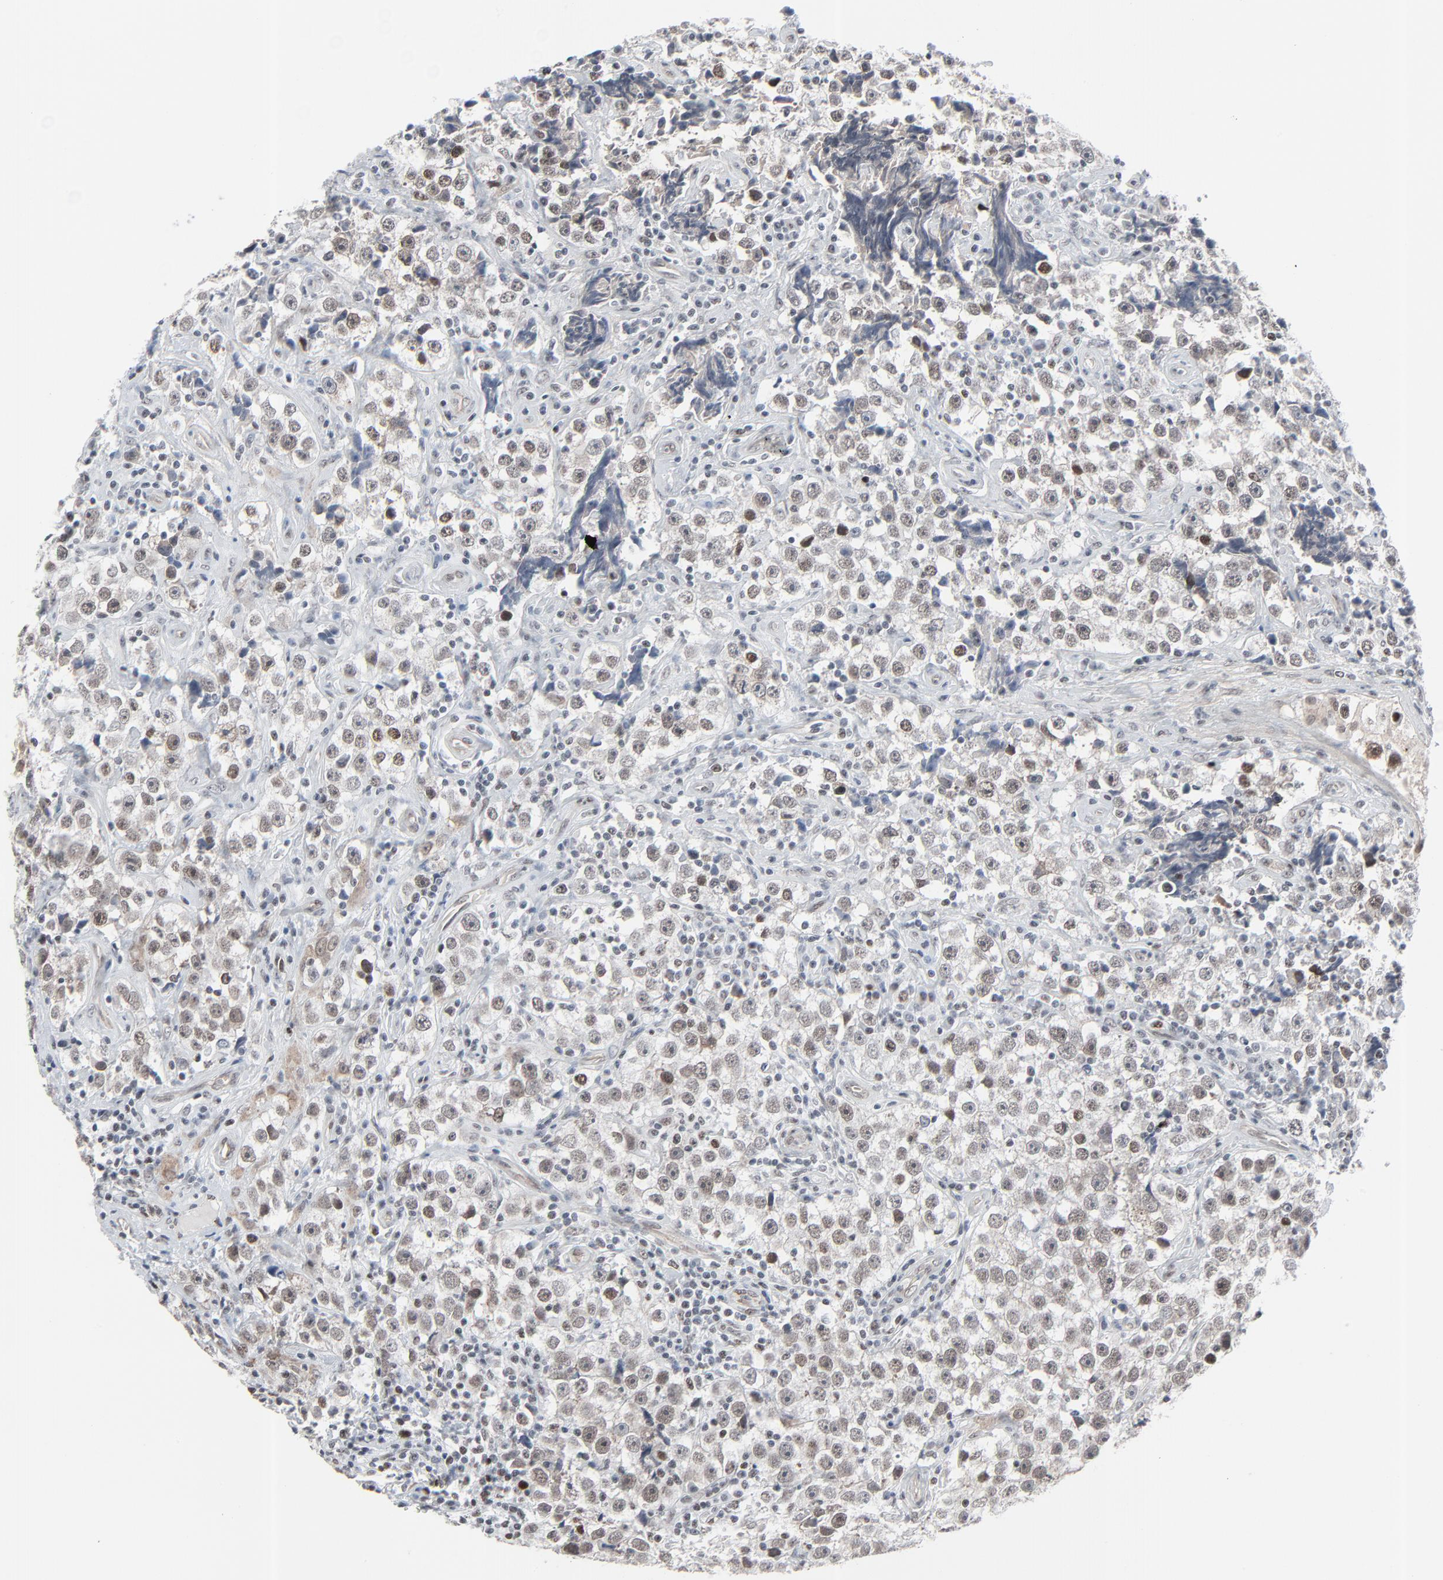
{"staining": {"intensity": "weak", "quantity": "25%-75%", "location": "nuclear"}, "tissue": "testis cancer", "cell_type": "Tumor cells", "image_type": "cancer", "snomed": [{"axis": "morphology", "description": "Seminoma, NOS"}, {"axis": "topography", "description": "Testis"}], "caption": "Immunohistochemistry (IHC) image of testis seminoma stained for a protein (brown), which reveals low levels of weak nuclear positivity in approximately 25%-75% of tumor cells.", "gene": "FBXO28", "patient": {"sex": "male", "age": 32}}